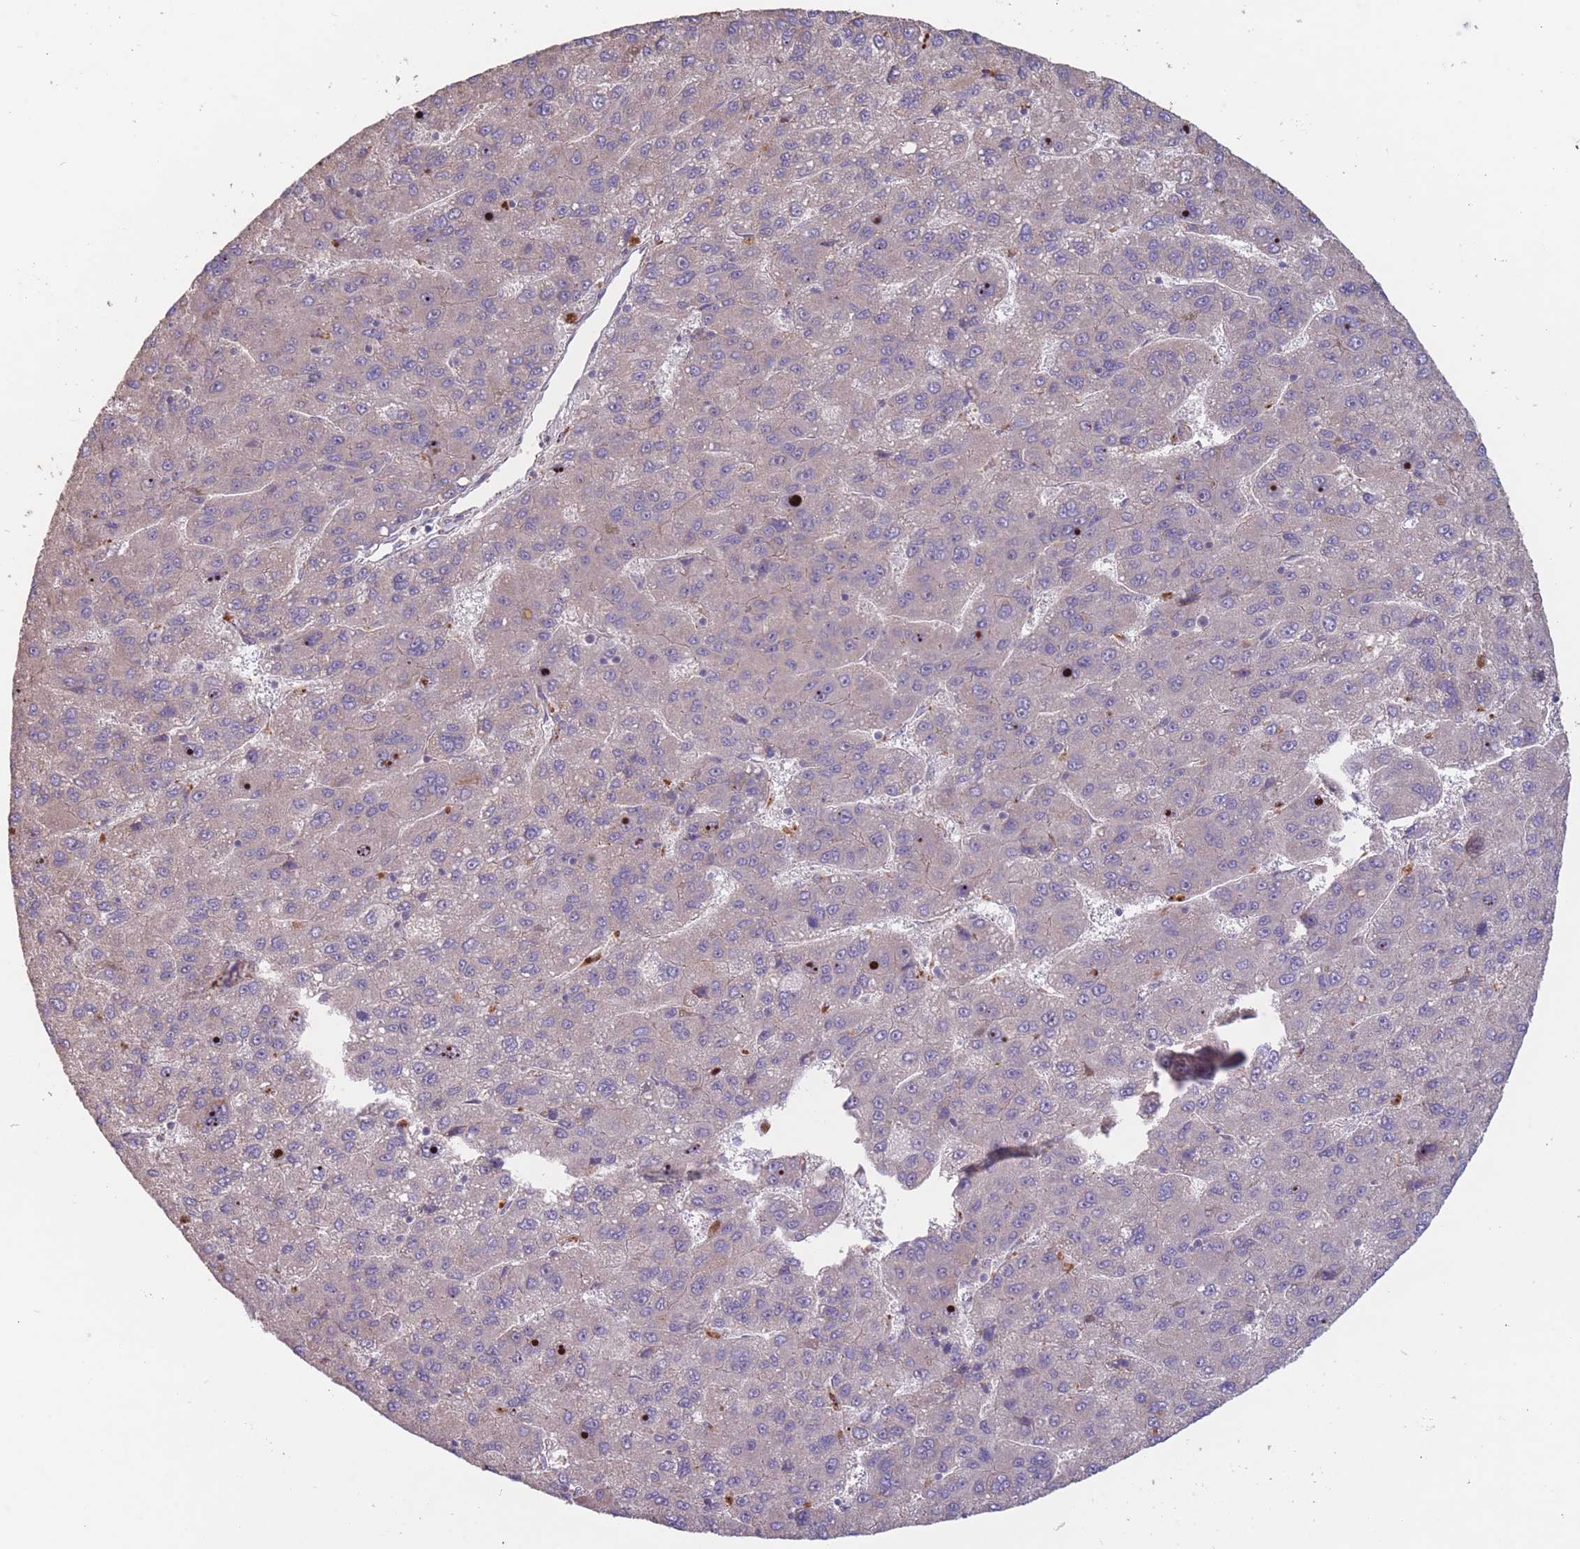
{"staining": {"intensity": "weak", "quantity": "<25%", "location": "cytoplasmic/membranous"}, "tissue": "liver cancer", "cell_type": "Tumor cells", "image_type": "cancer", "snomed": [{"axis": "morphology", "description": "Carcinoma, Hepatocellular, NOS"}, {"axis": "topography", "description": "Liver"}], "caption": "A histopathology image of liver hepatocellular carcinoma stained for a protein displays no brown staining in tumor cells. (Stains: DAB (3,3'-diaminobenzidine) immunohistochemistry (IHC) with hematoxylin counter stain, Microscopy: brightfield microscopy at high magnification).", "gene": "ITPKC", "patient": {"sex": "female", "age": 82}}